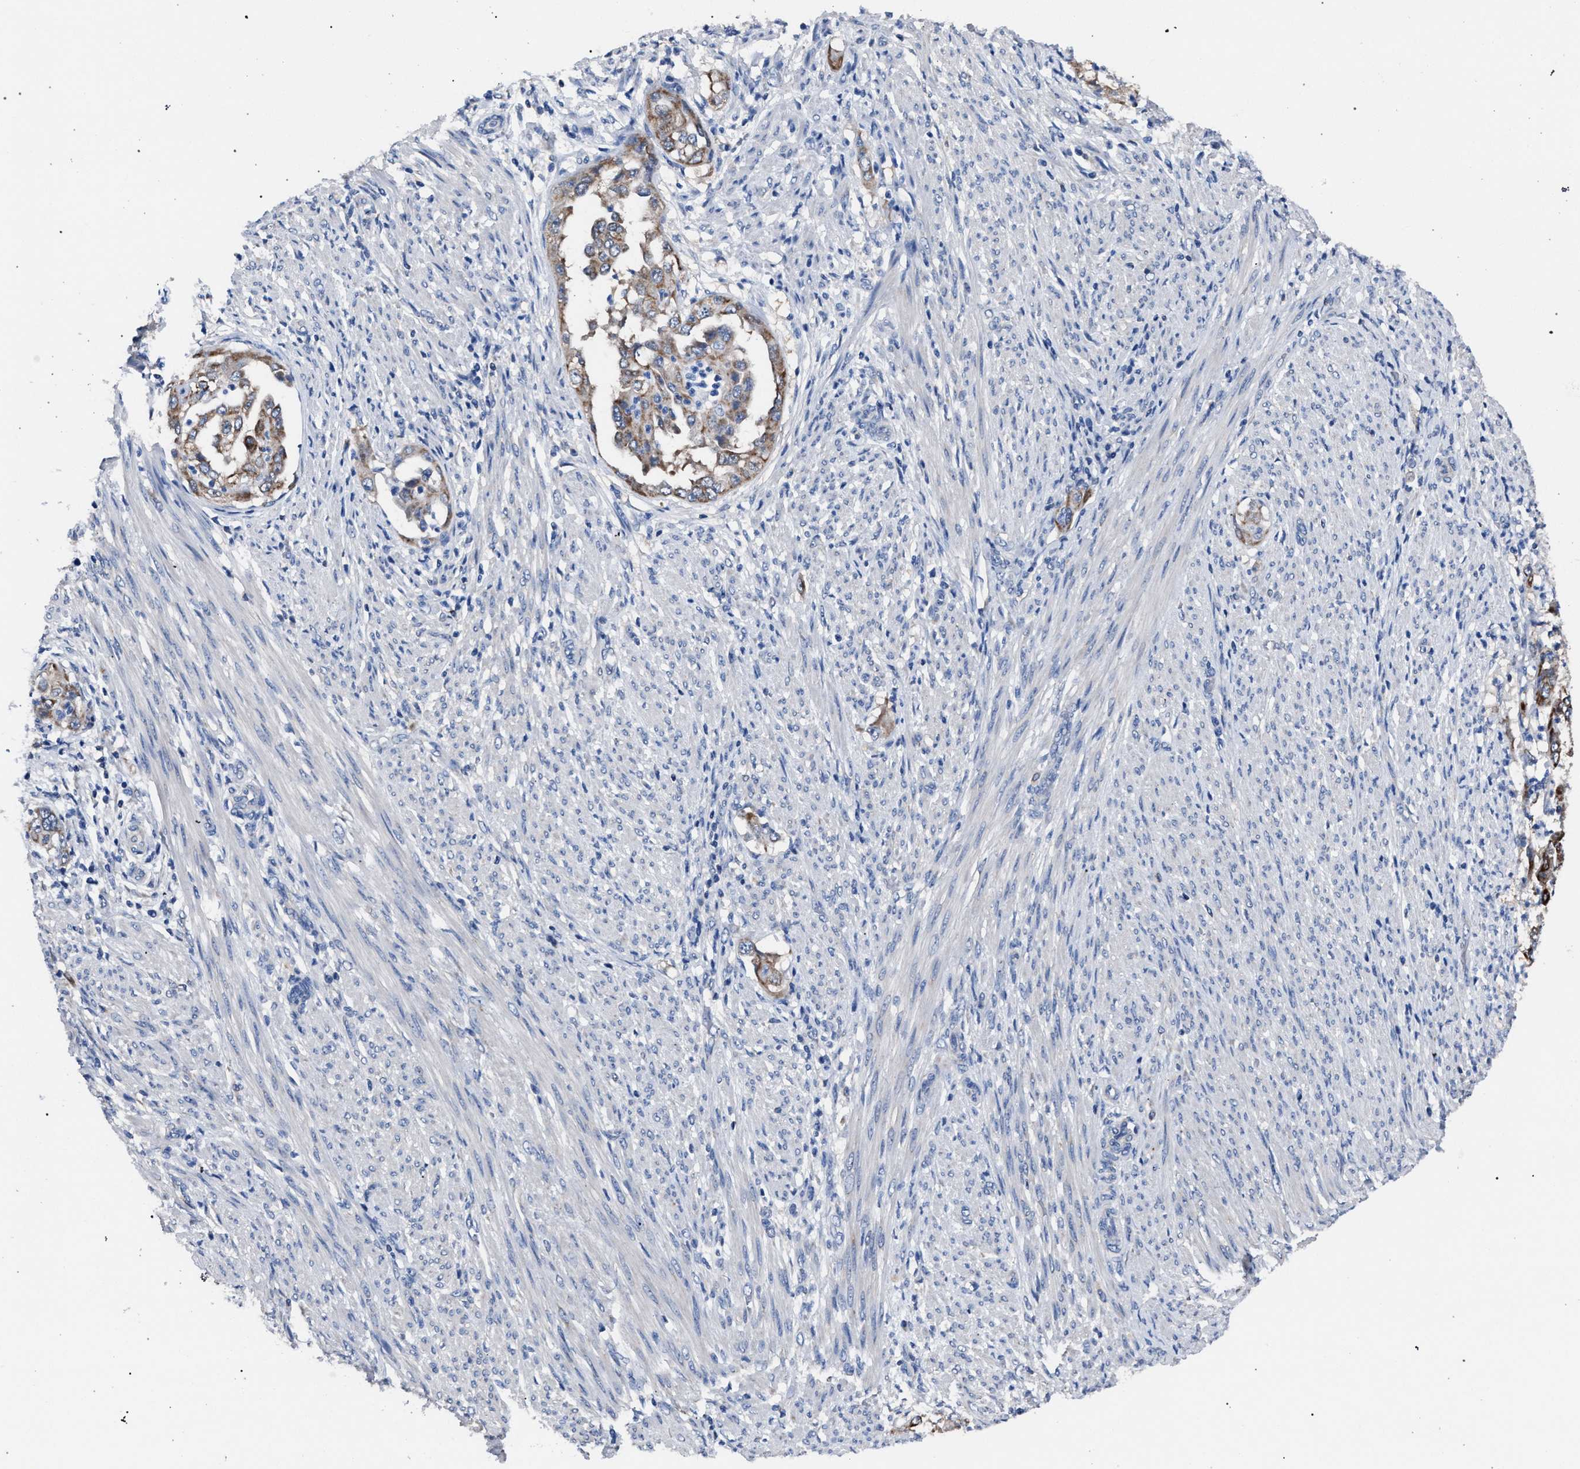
{"staining": {"intensity": "moderate", "quantity": ">75%", "location": "cytoplasmic/membranous"}, "tissue": "endometrial cancer", "cell_type": "Tumor cells", "image_type": "cancer", "snomed": [{"axis": "morphology", "description": "Adenocarcinoma, NOS"}, {"axis": "topography", "description": "Endometrium"}], "caption": "Human adenocarcinoma (endometrial) stained for a protein (brown) displays moderate cytoplasmic/membranous positive expression in approximately >75% of tumor cells.", "gene": "CRYZ", "patient": {"sex": "female", "age": 85}}